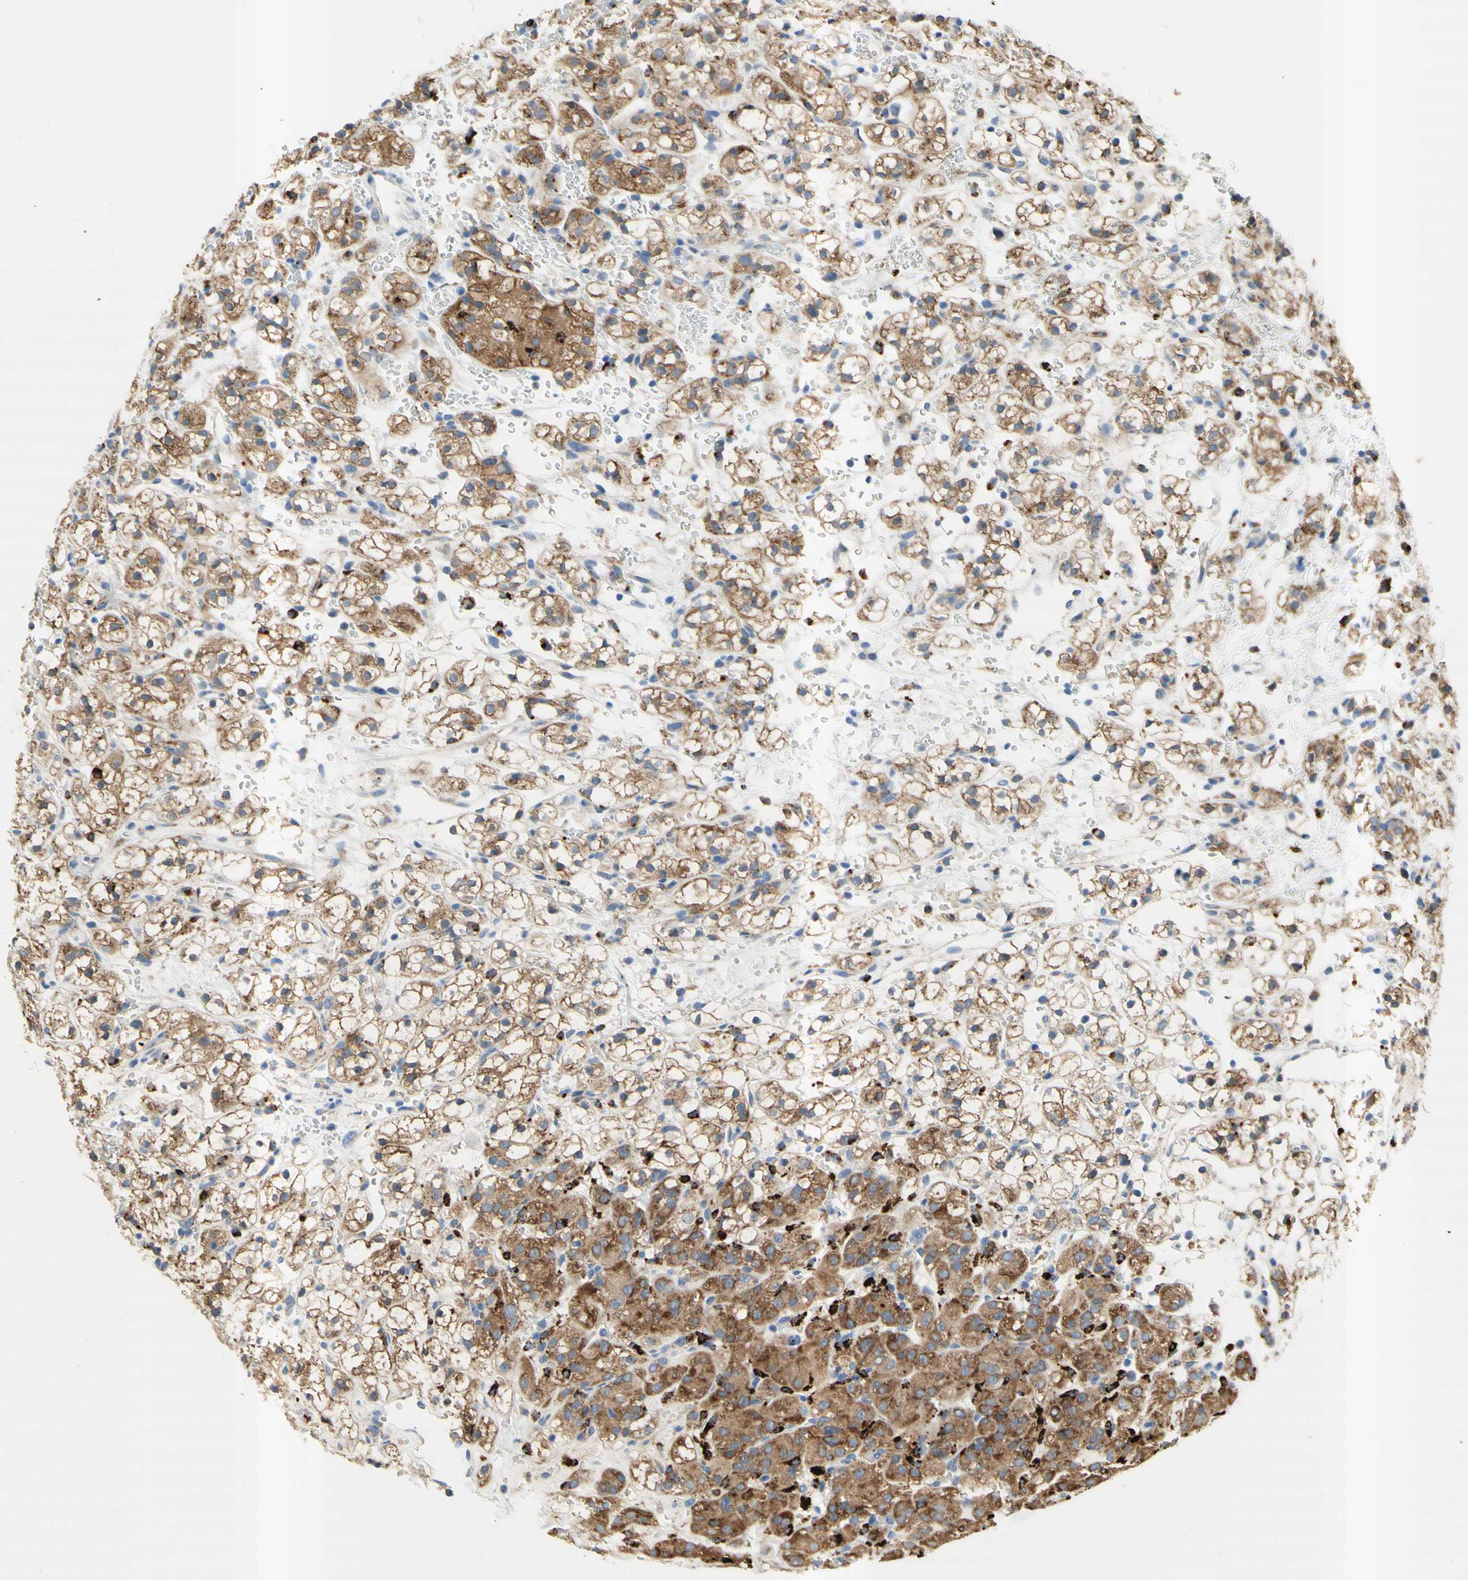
{"staining": {"intensity": "moderate", "quantity": "25%-75%", "location": "cytoplasmic/membranous"}, "tissue": "renal cancer", "cell_type": "Tumor cells", "image_type": "cancer", "snomed": [{"axis": "morphology", "description": "Adenocarcinoma, NOS"}, {"axis": "topography", "description": "Kidney"}], "caption": "There is medium levels of moderate cytoplasmic/membranous positivity in tumor cells of adenocarcinoma (renal), as demonstrated by immunohistochemical staining (brown color).", "gene": "URB2", "patient": {"sex": "male", "age": 61}}